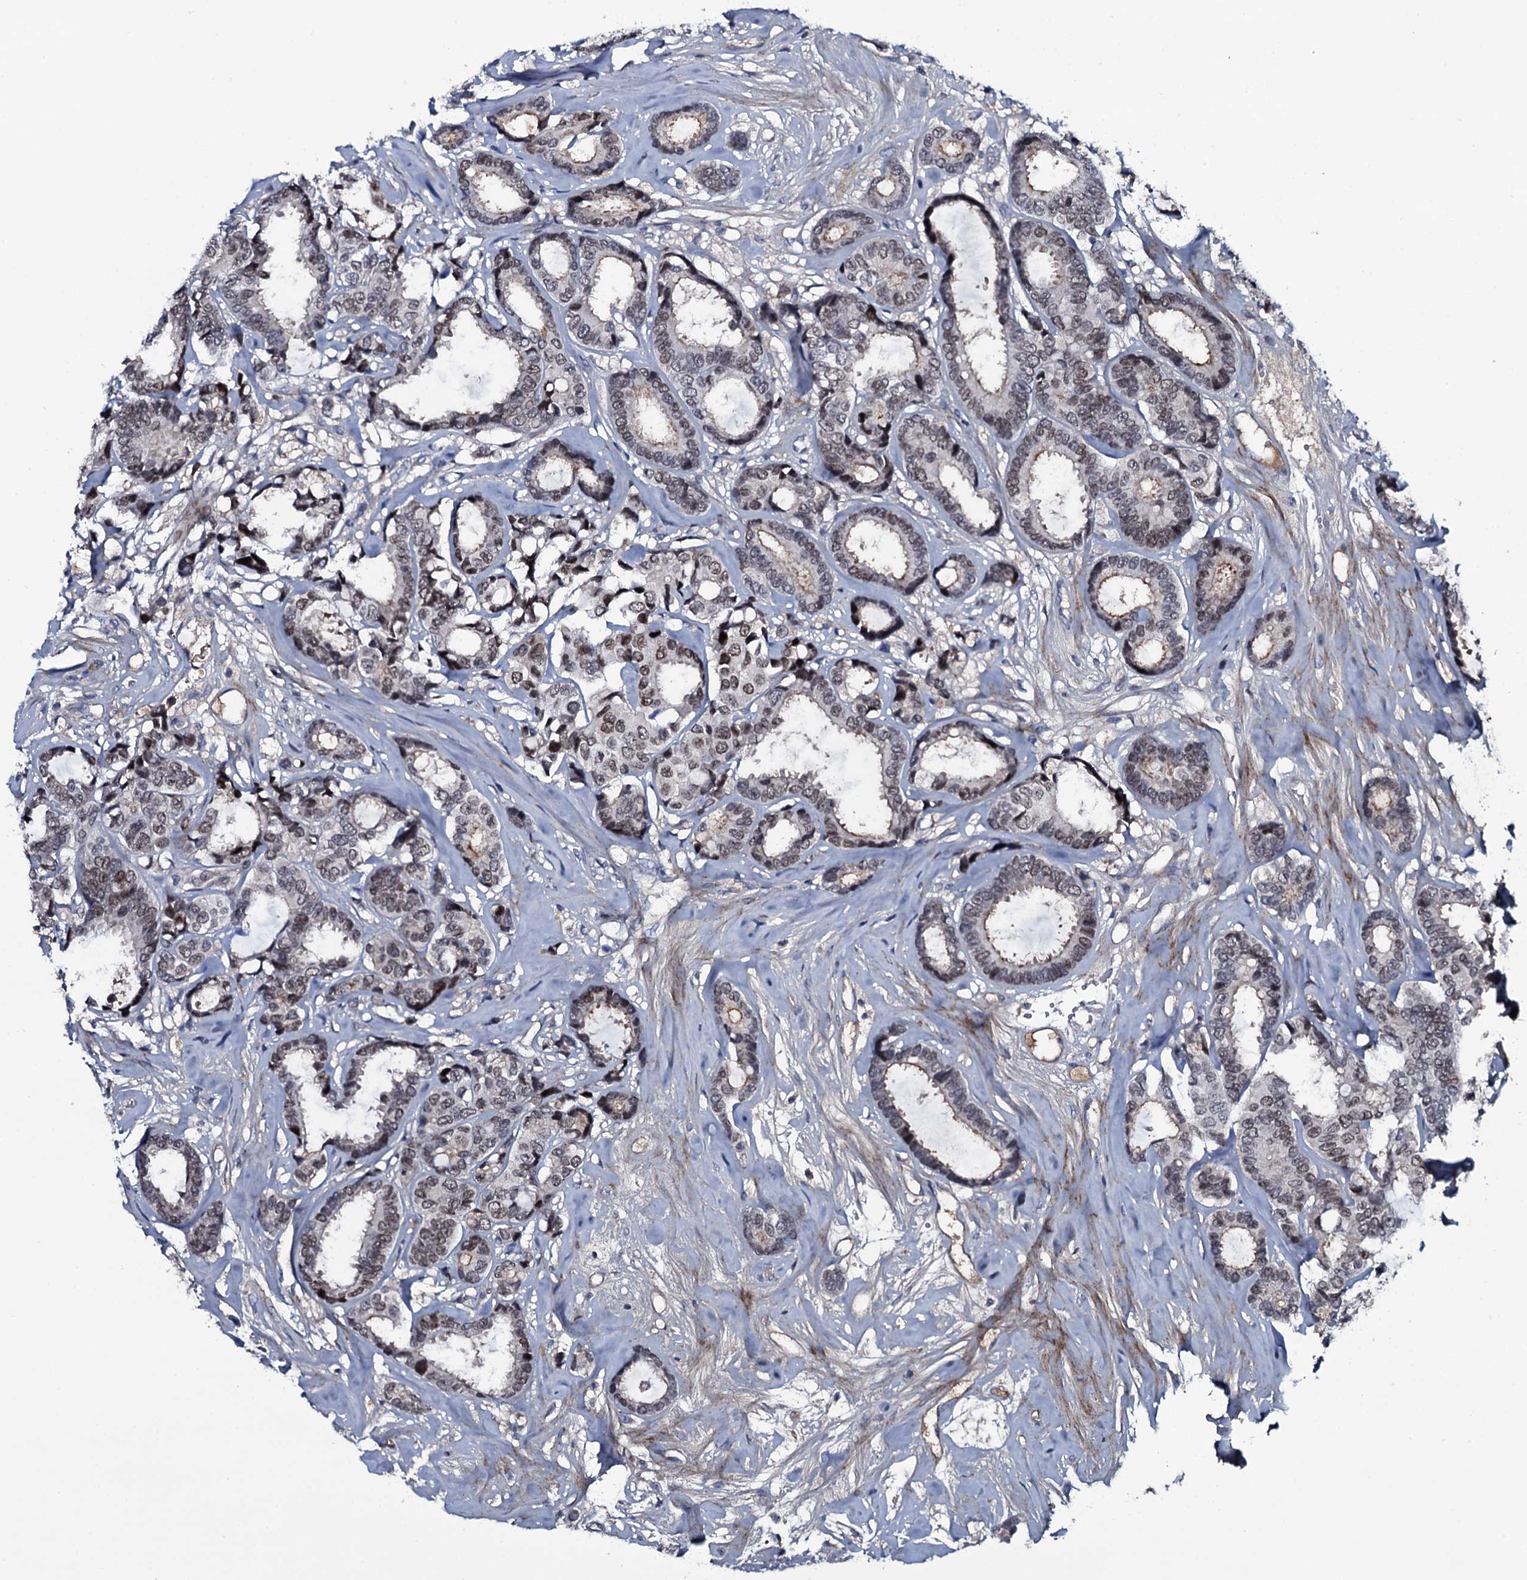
{"staining": {"intensity": "weak", "quantity": ">75%", "location": "nuclear"}, "tissue": "breast cancer", "cell_type": "Tumor cells", "image_type": "cancer", "snomed": [{"axis": "morphology", "description": "Duct carcinoma"}, {"axis": "topography", "description": "Breast"}], "caption": "High-power microscopy captured an immunohistochemistry (IHC) histopathology image of breast cancer (infiltrating ductal carcinoma), revealing weak nuclear positivity in about >75% of tumor cells.", "gene": "LYG2", "patient": {"sex": "female", "age": 87}}